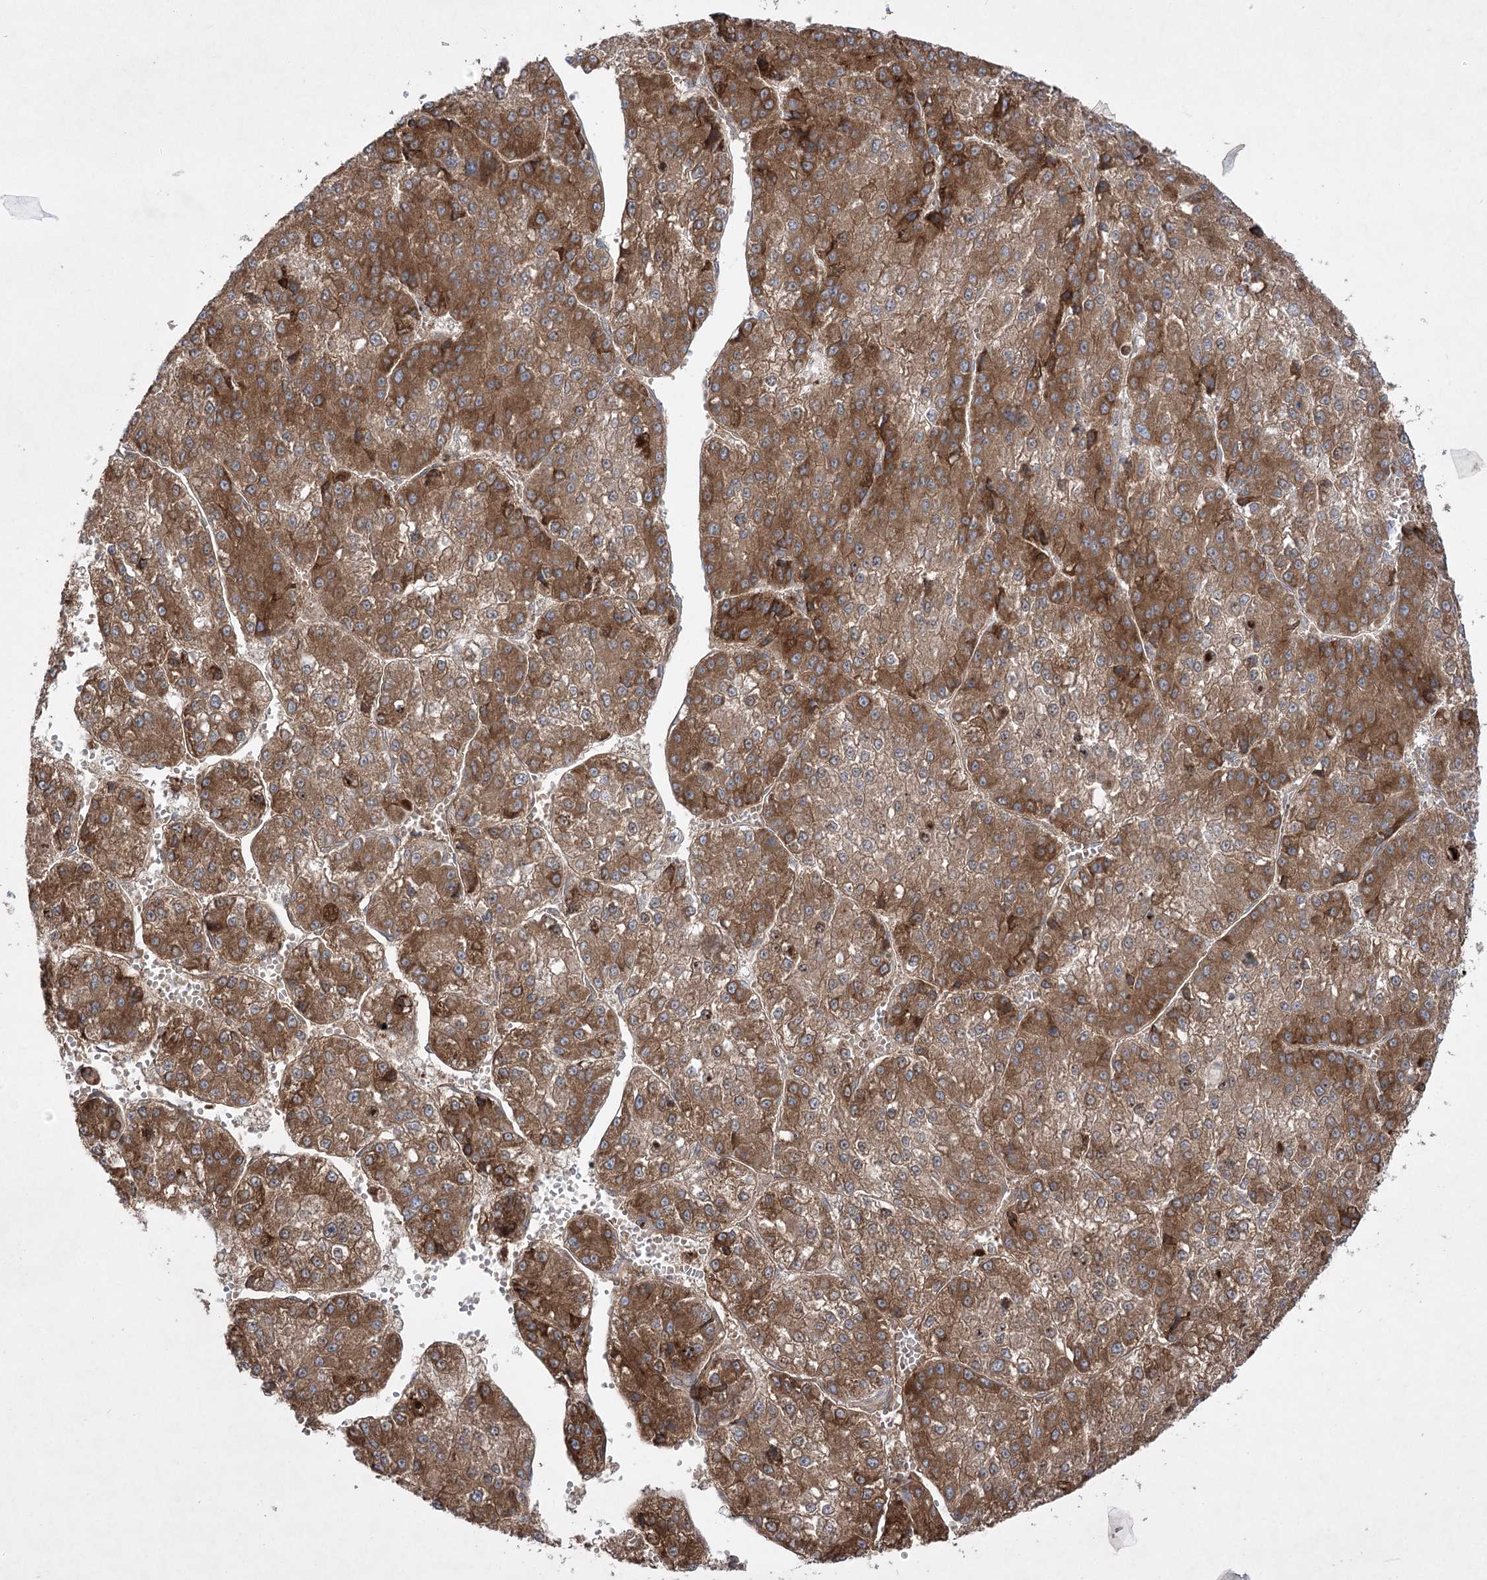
{"staining": {"intensity": "moderate", "quantity": ">75%", "location": "cytoplasmic/membranous"}, "tissue": "liver cancer", "cell_type": "Tumor cells", "image_type": "cancer", "snomed": [{"axis": "morphology", "description": "Carcinoma, Hepatocellular, NOS"}, {"axis": "topography", "description": "Liver"}], "caption": "Liver hepatocellular carcinoma stained with DAB immunohistochemistry (IHC) reveals medium levels of moderate cytoplasmic/membranous staining in about >75% of tumor cells.", "gene": "PLEKHA5", "patient": {"sex": "female", "age": 73}}